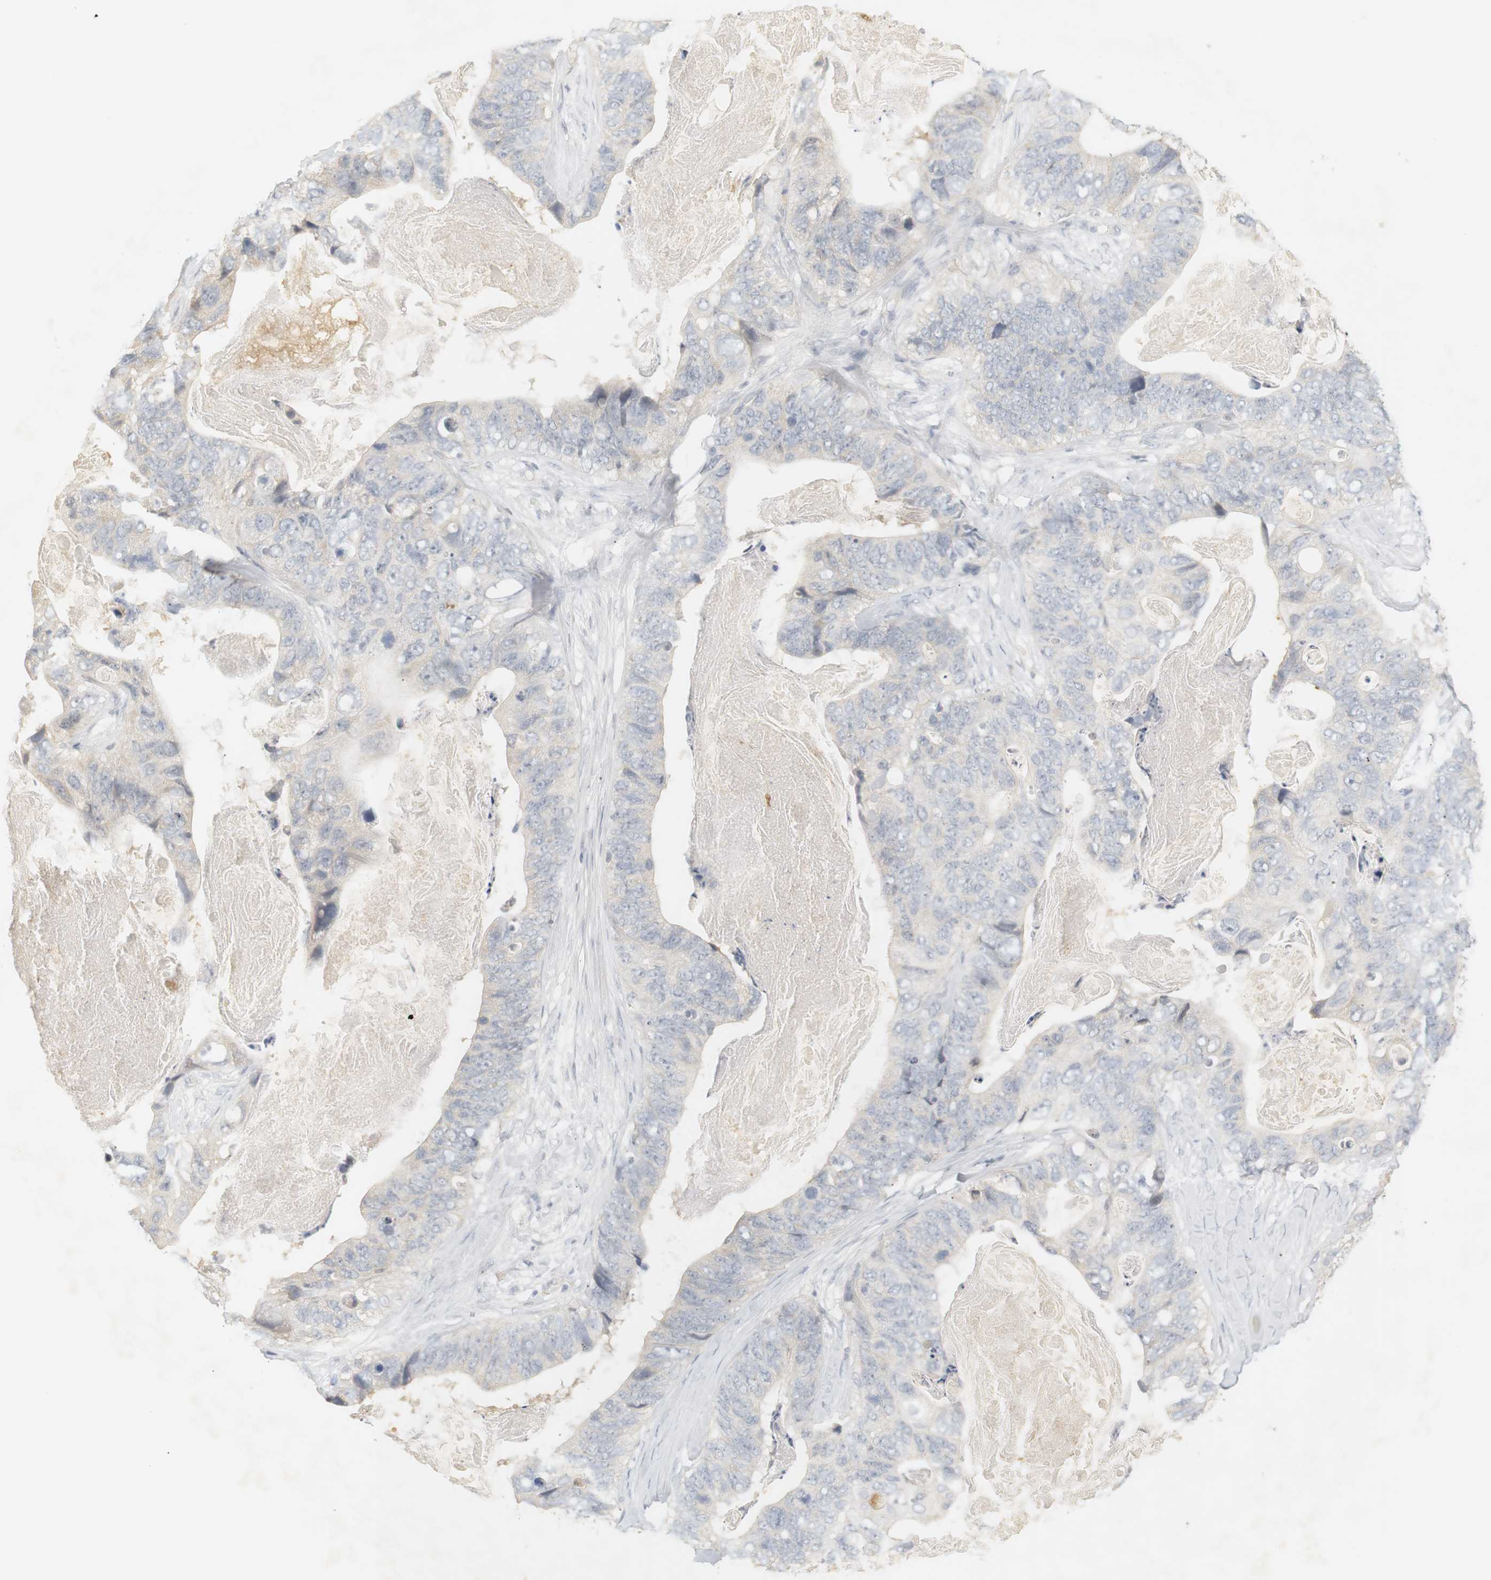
{"staining": {"intensity": "negative", "quantity": "none", "location": "none"}, "tissue": "stomach cancer", "cell_type": "Tumor cells", "image_type": "cancer", "snomed": [{"axis": "morphology", "description": "Adenocarcinoma, NOS"}, {"axis": "topography", "description": "Stomach"}], "caption": "This is a micrograph of immunohistochemistry (IHC) staining of adenocarcinoma (stomach), which shows no staining in tumor cells. (DAB (3,3'-diaminobenzidine) immunohistochemistry, high magnification).", "gene": "RTN3", "patient": {"sex": "female", "age": 89}}